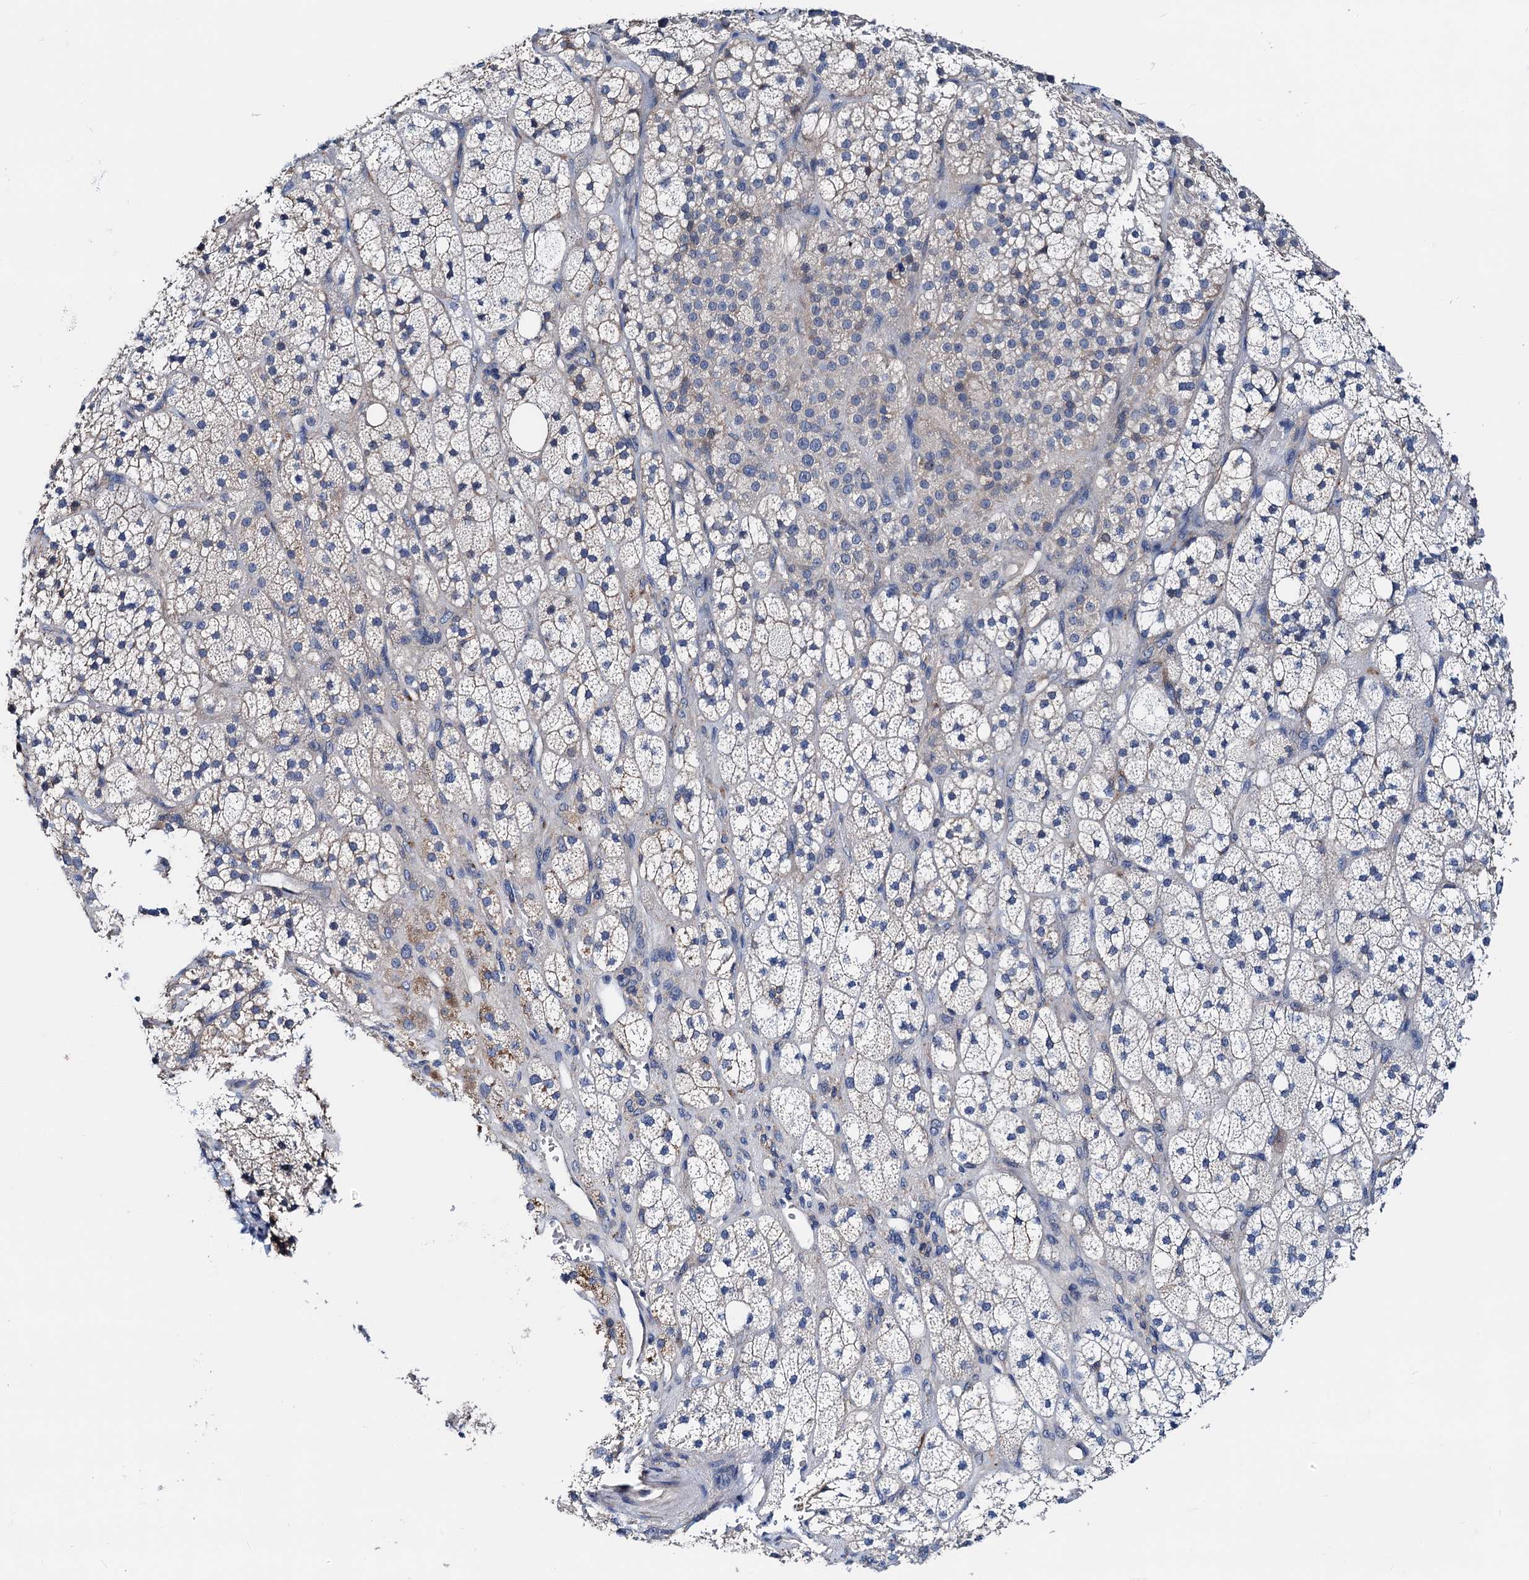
{"staining": {"intensity": "weak", "quantity": "<25%", "location": "cytoplasmic/membranous"}, "tissue": "adrenal gland", "cell_type": "Glandular cells", "image_type": "normal", "snomed": [{"axis": "morphology", "description": "Normal tissue, NOS"}, {"axis": "topography", "description": "Adrenal gland"}], "caption": "The histopathology image demonstrates no significant staining in glandular cells of adrenal gland.", "gene": "GCOM1", "patient": {"sex": "male", "age": 61}}